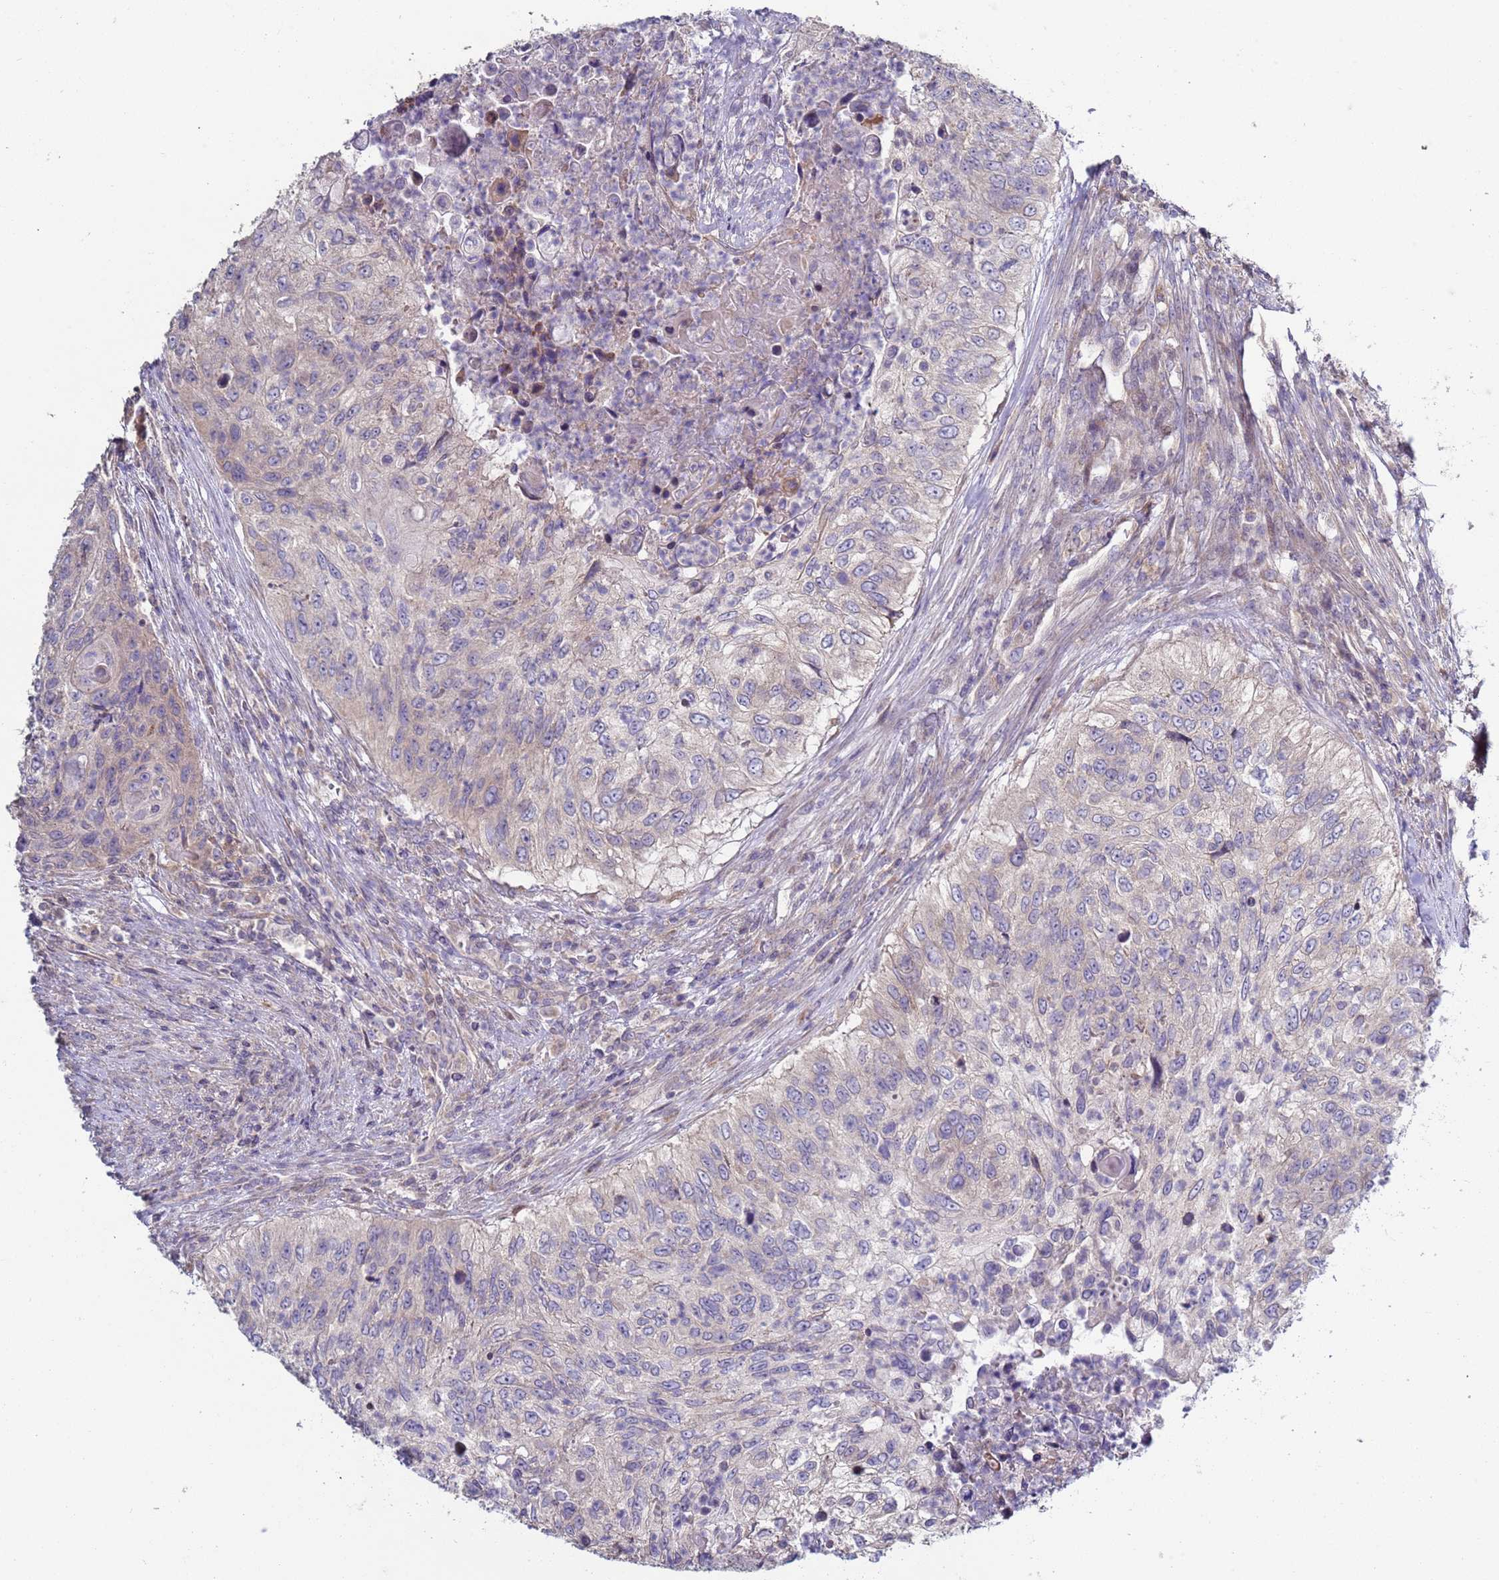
{"staining": {"intensity": "weak", "quantity": "<25%", "location": "cytoplasmic/membranous"}, "tissue": "urothelial cancer", "cell_type": "Tumor cells", "image_type": "cancer", "snomed": [{"axis": "morphology", "description": "Urothelial carcinoma, High grade"}, {"axis": "topography", "description": "Urinary bladder"}], "caption": "Tumor cells are negative for protein expression in human urothelial cancer.", "gene": "DIP2B", "patient": {"sex": "female", "age": 60}}